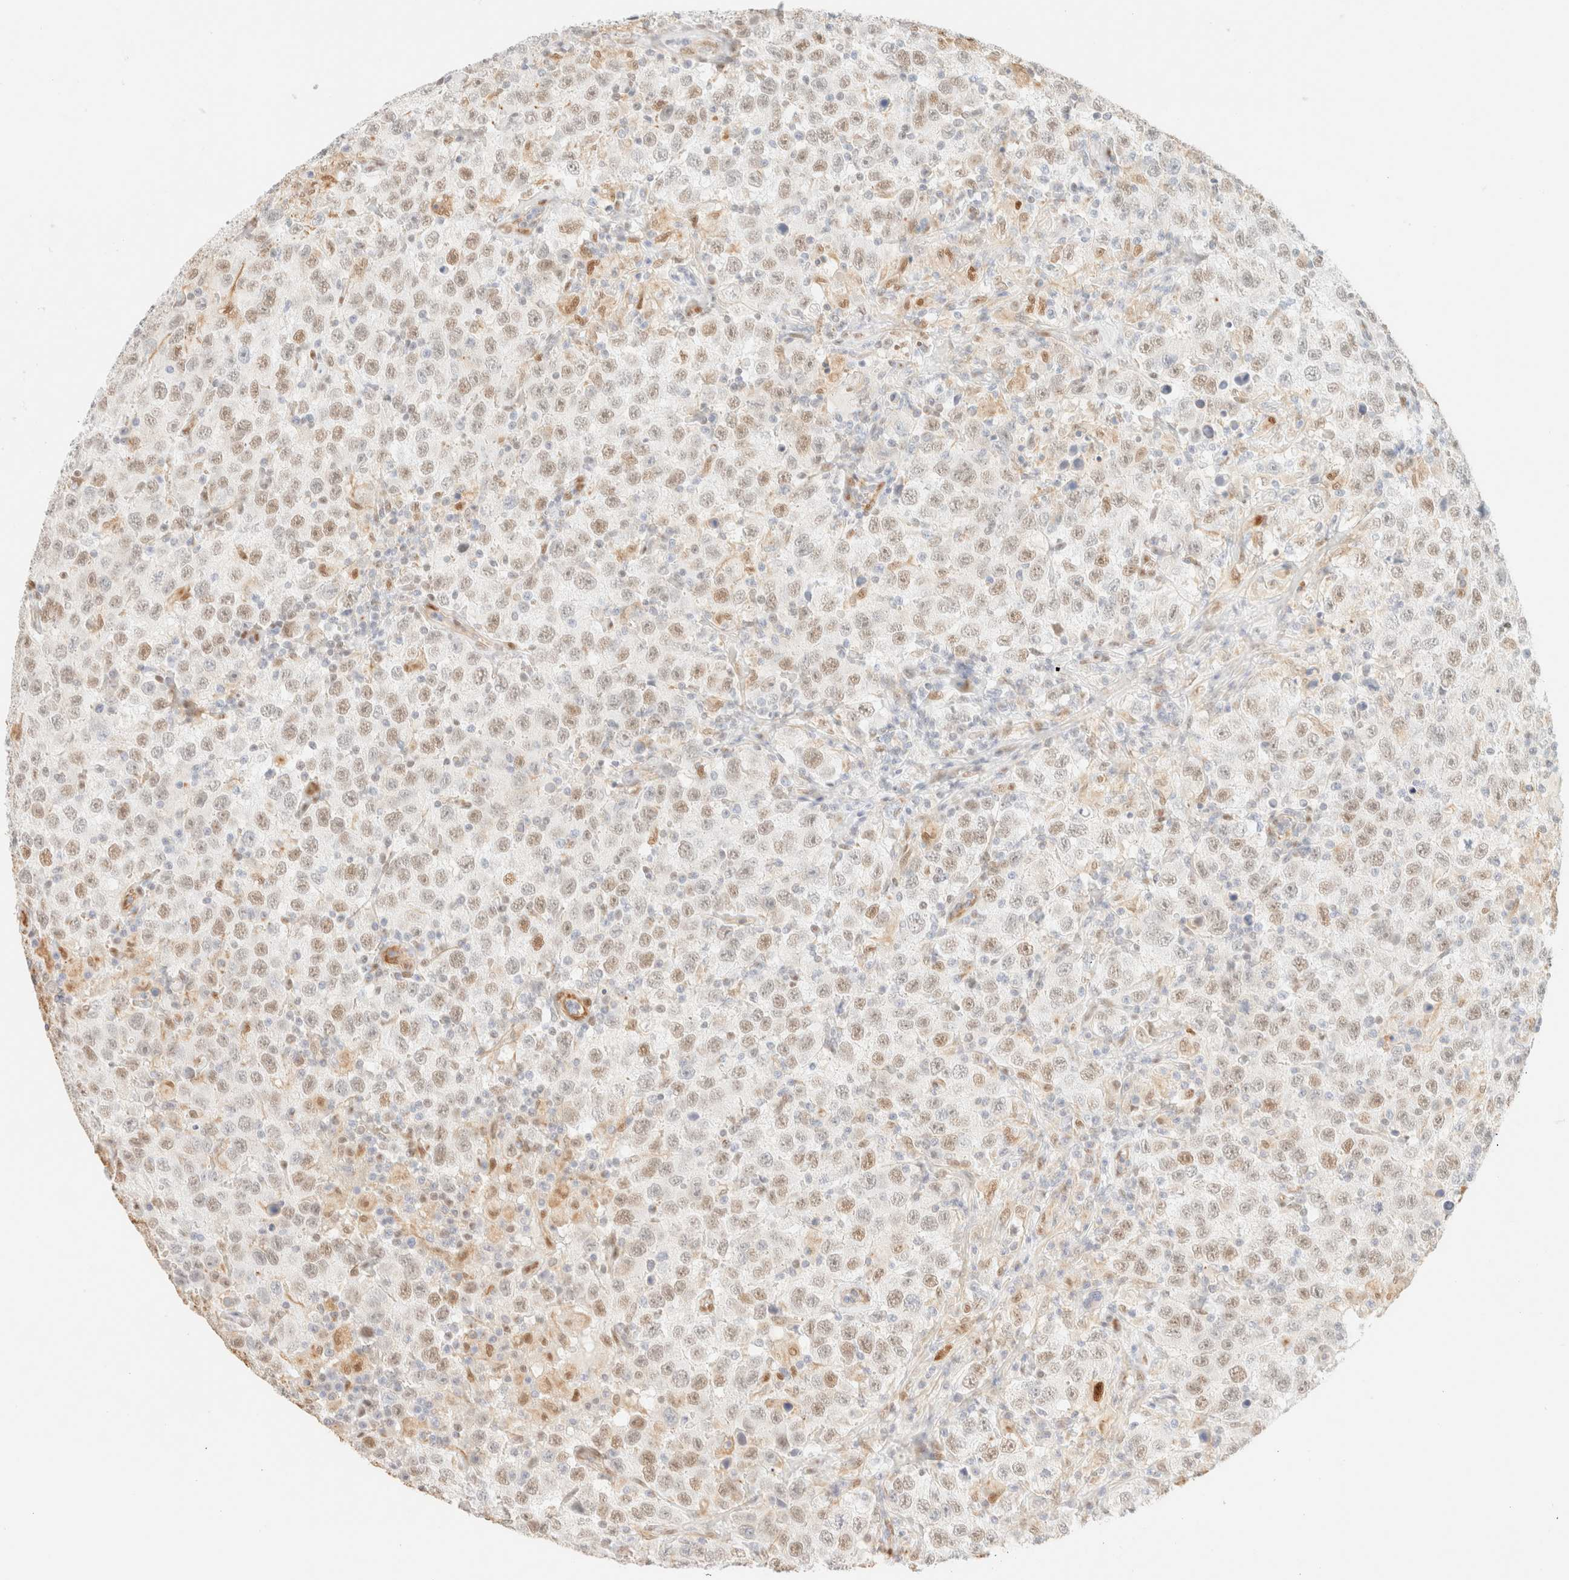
{"staining": {"intensity": "weak", "quantity": ">75%", "location": "nuclear"}, "tissue": "testis cancer", "cell_type": "Tumor cells", "image_type": "cancer", "snomed": [{"axis": "morphology", "description": "Seminoma, NOS"}, {"axis": "topography", "description": "Testis"}], "caption": "This micrograph displays immunohistochemistry staining of human testis cancer, with low weak nuclear positivity in about >75% of tumor cells.", "gene": "ZSCAN18", "patient": {"sex": "male", "age": 41}}